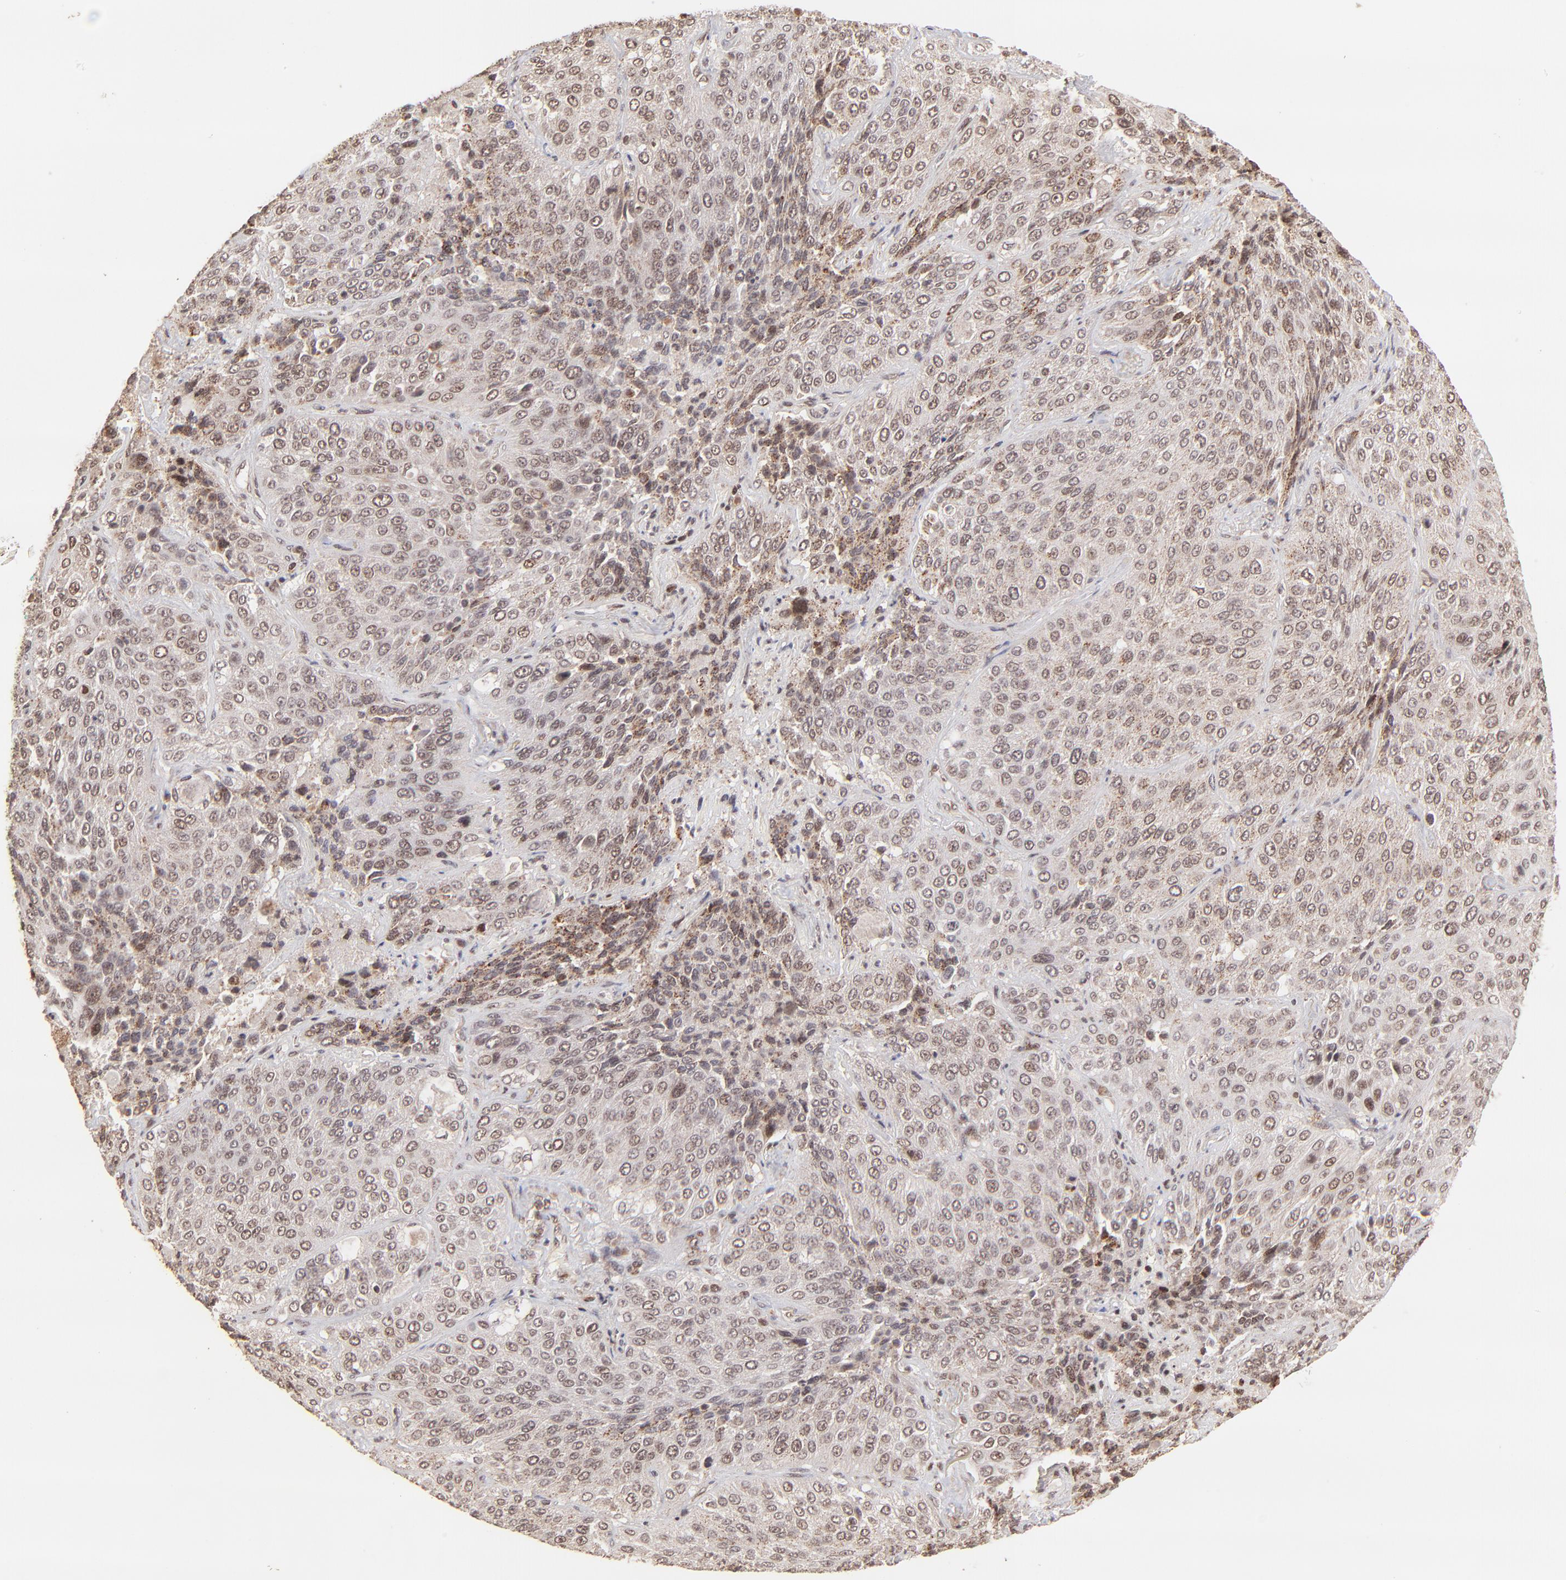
{"staining": {"intensity": "weak", "quantity": "25%-75%", "location": "cytoplasmic/membranous,nuclear"}, "tissue": "lung cancer", "cell_type": "Tumor cells", "image_type": "cancer", "snomed": [{"axis": "morphology", "description": "Squamous cell carcinoma, NOS"}, {"axis": "topography", "description": "Lung"}], "caption": "IHC of lung cancer reveals low levels of weak cytoplasmic/membranous and nuclear staining in about 25%-75% of tumor cells. (IHC, brightfield microscopy, high magnification).", "gene": "MED15", "patient": {"sex": "male", "age": 54}}